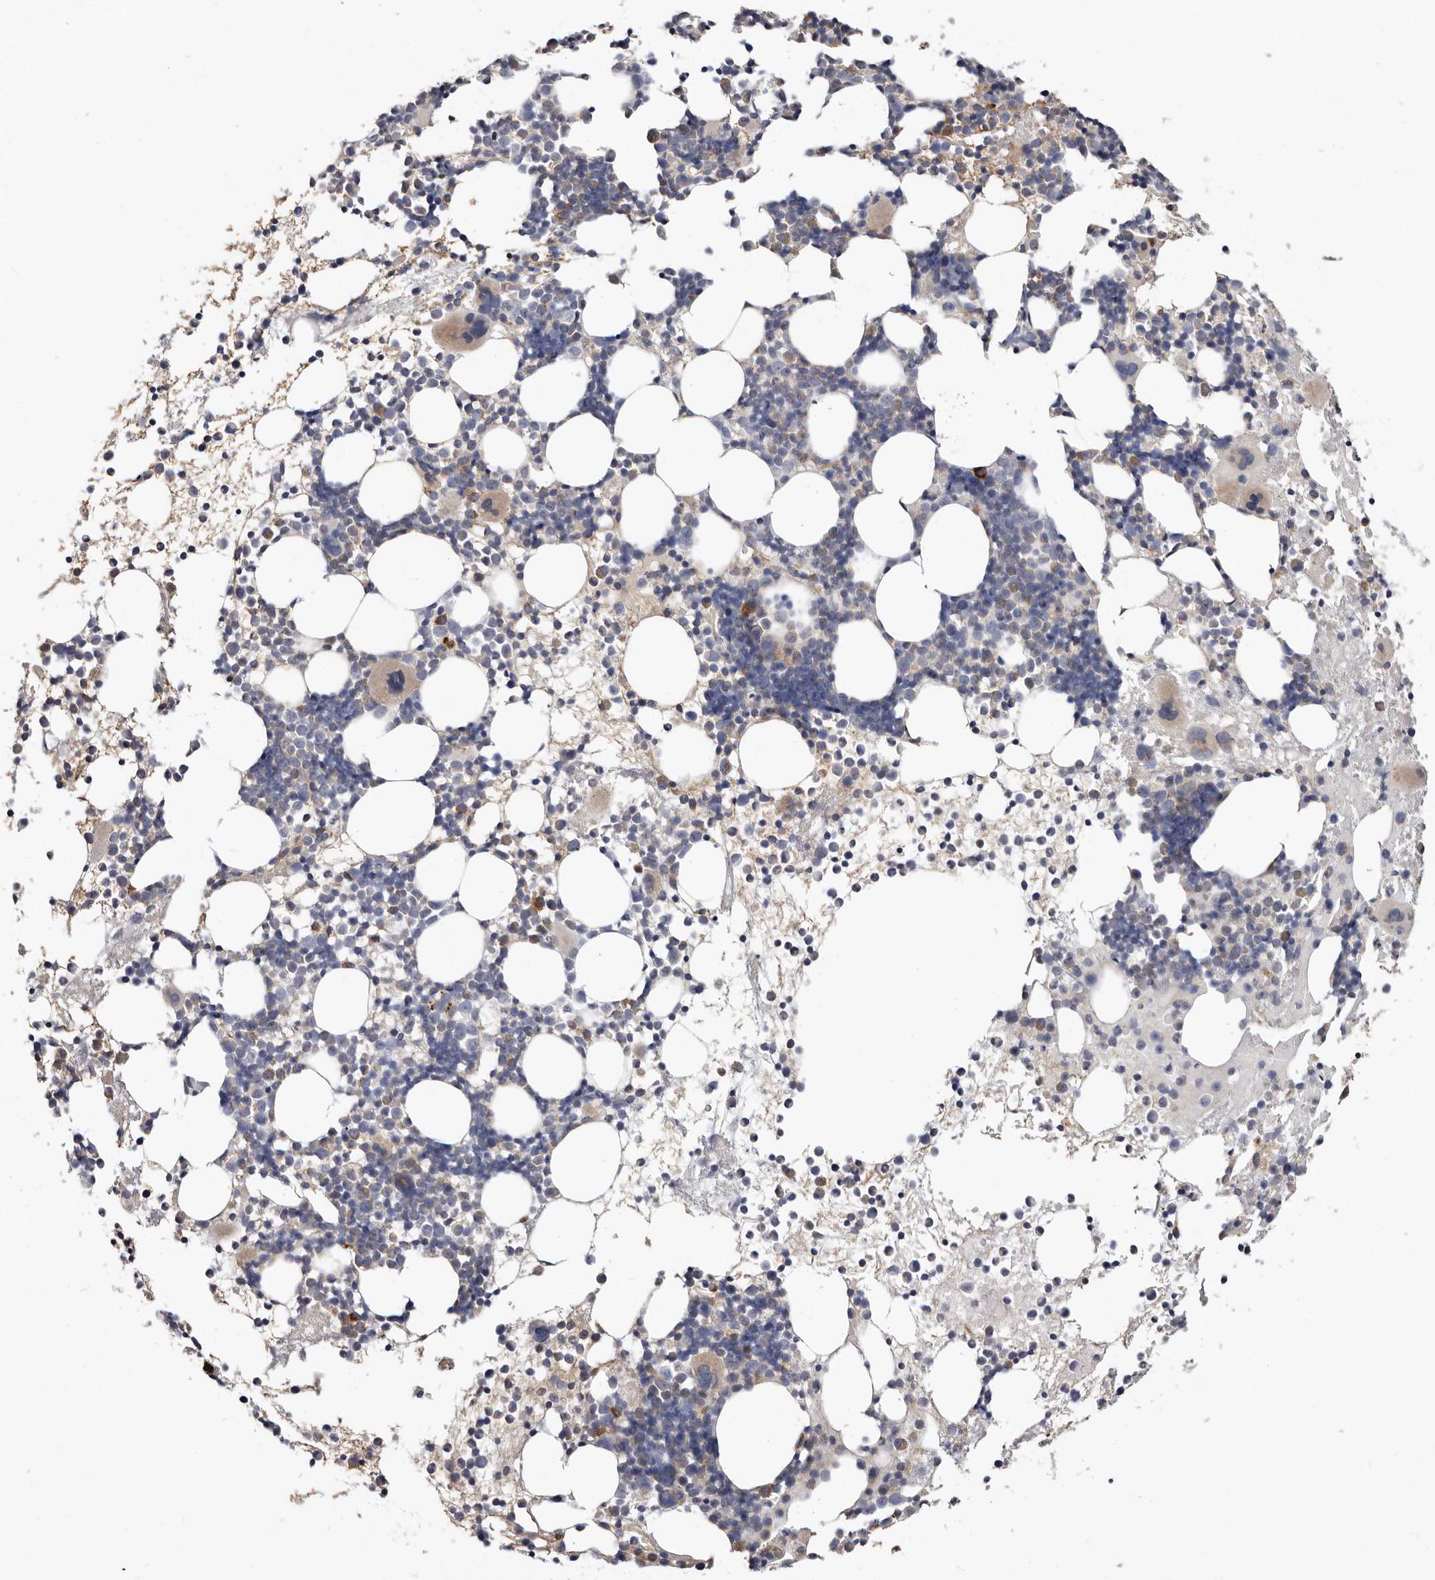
{"staining": {"intensity": "weak", "quantity": "<25%", "location": "cytoplasmic/membranous"}, "tissue": "bone marrow", "cell_type": "Hematopoietic cells", "image_type": "normal", "snomed": [{"axis": "morphology", "description": "Normal tissue, NOS"}, {"axis": "topography", "description": "Bone marrow"}], "caption": "A high-resolution photomicrograph shows immunohistochemistry staining of normal bone marrow, which exhibits no significant staining in hematopoietic cells.", "gene": "ASIC5", "patient": {"sex": "female", "age": 57}}